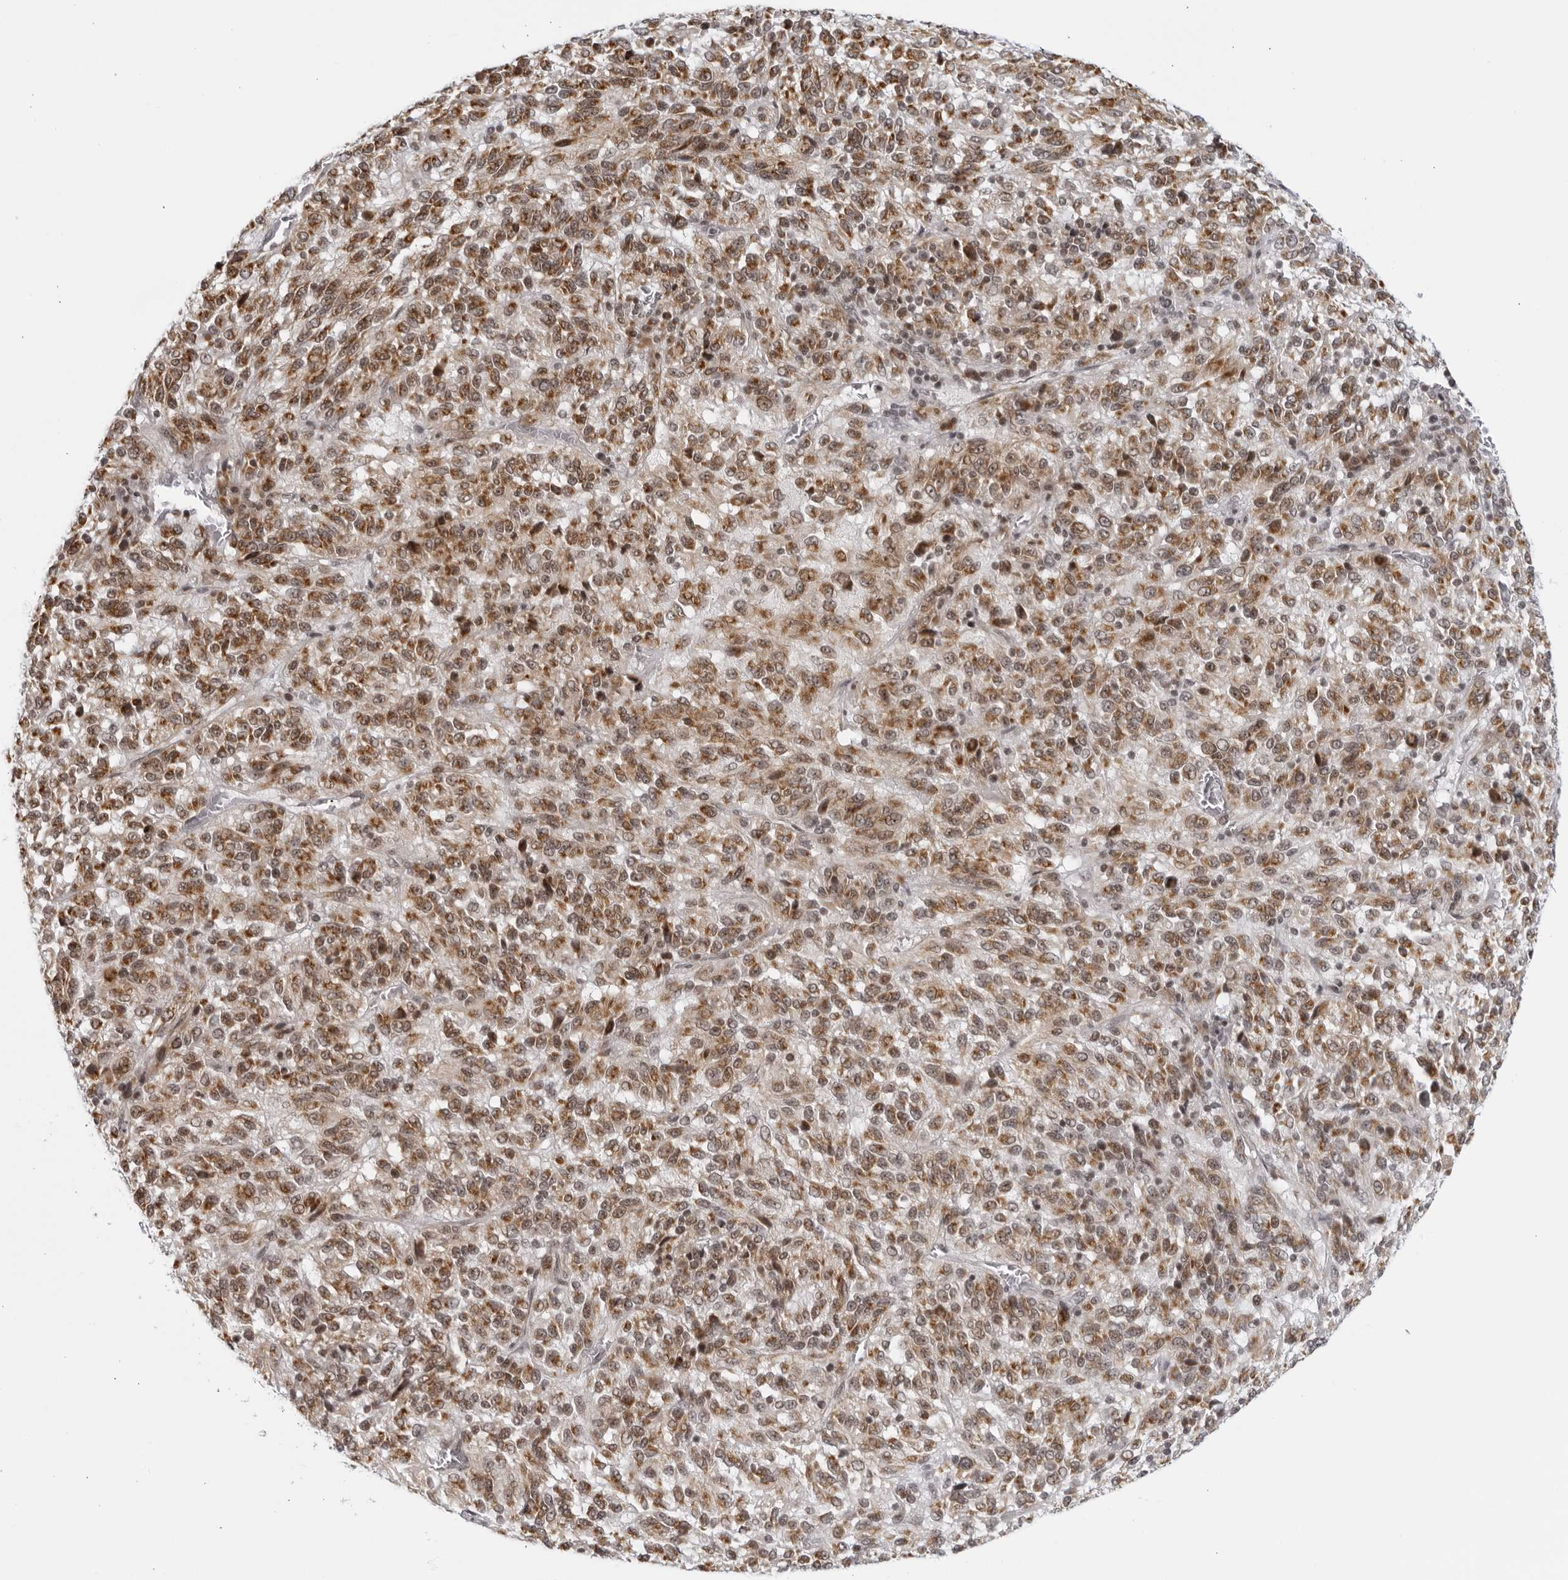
{"staining": {"intensity": "moderate", "quantity": ">75%", "location": "cytoplasmic/membranous"}, "tissue": "melanoma", "cell_type": "Tumor cells", "image_type": "cancer", "snomed": [{"axis": "morphology", "description": "Malignant melanoma, Metastatic site"}, {"axis": "topography", "description": "Lung"}], "caption": "Moderate cytoplasmic/membranous staining is seen in approximately >75% of tumor cells in malignant melanoma (metastatic site).", "gene": "RAB11FIP3", "patient": {"sex": "male", "age": 64}}